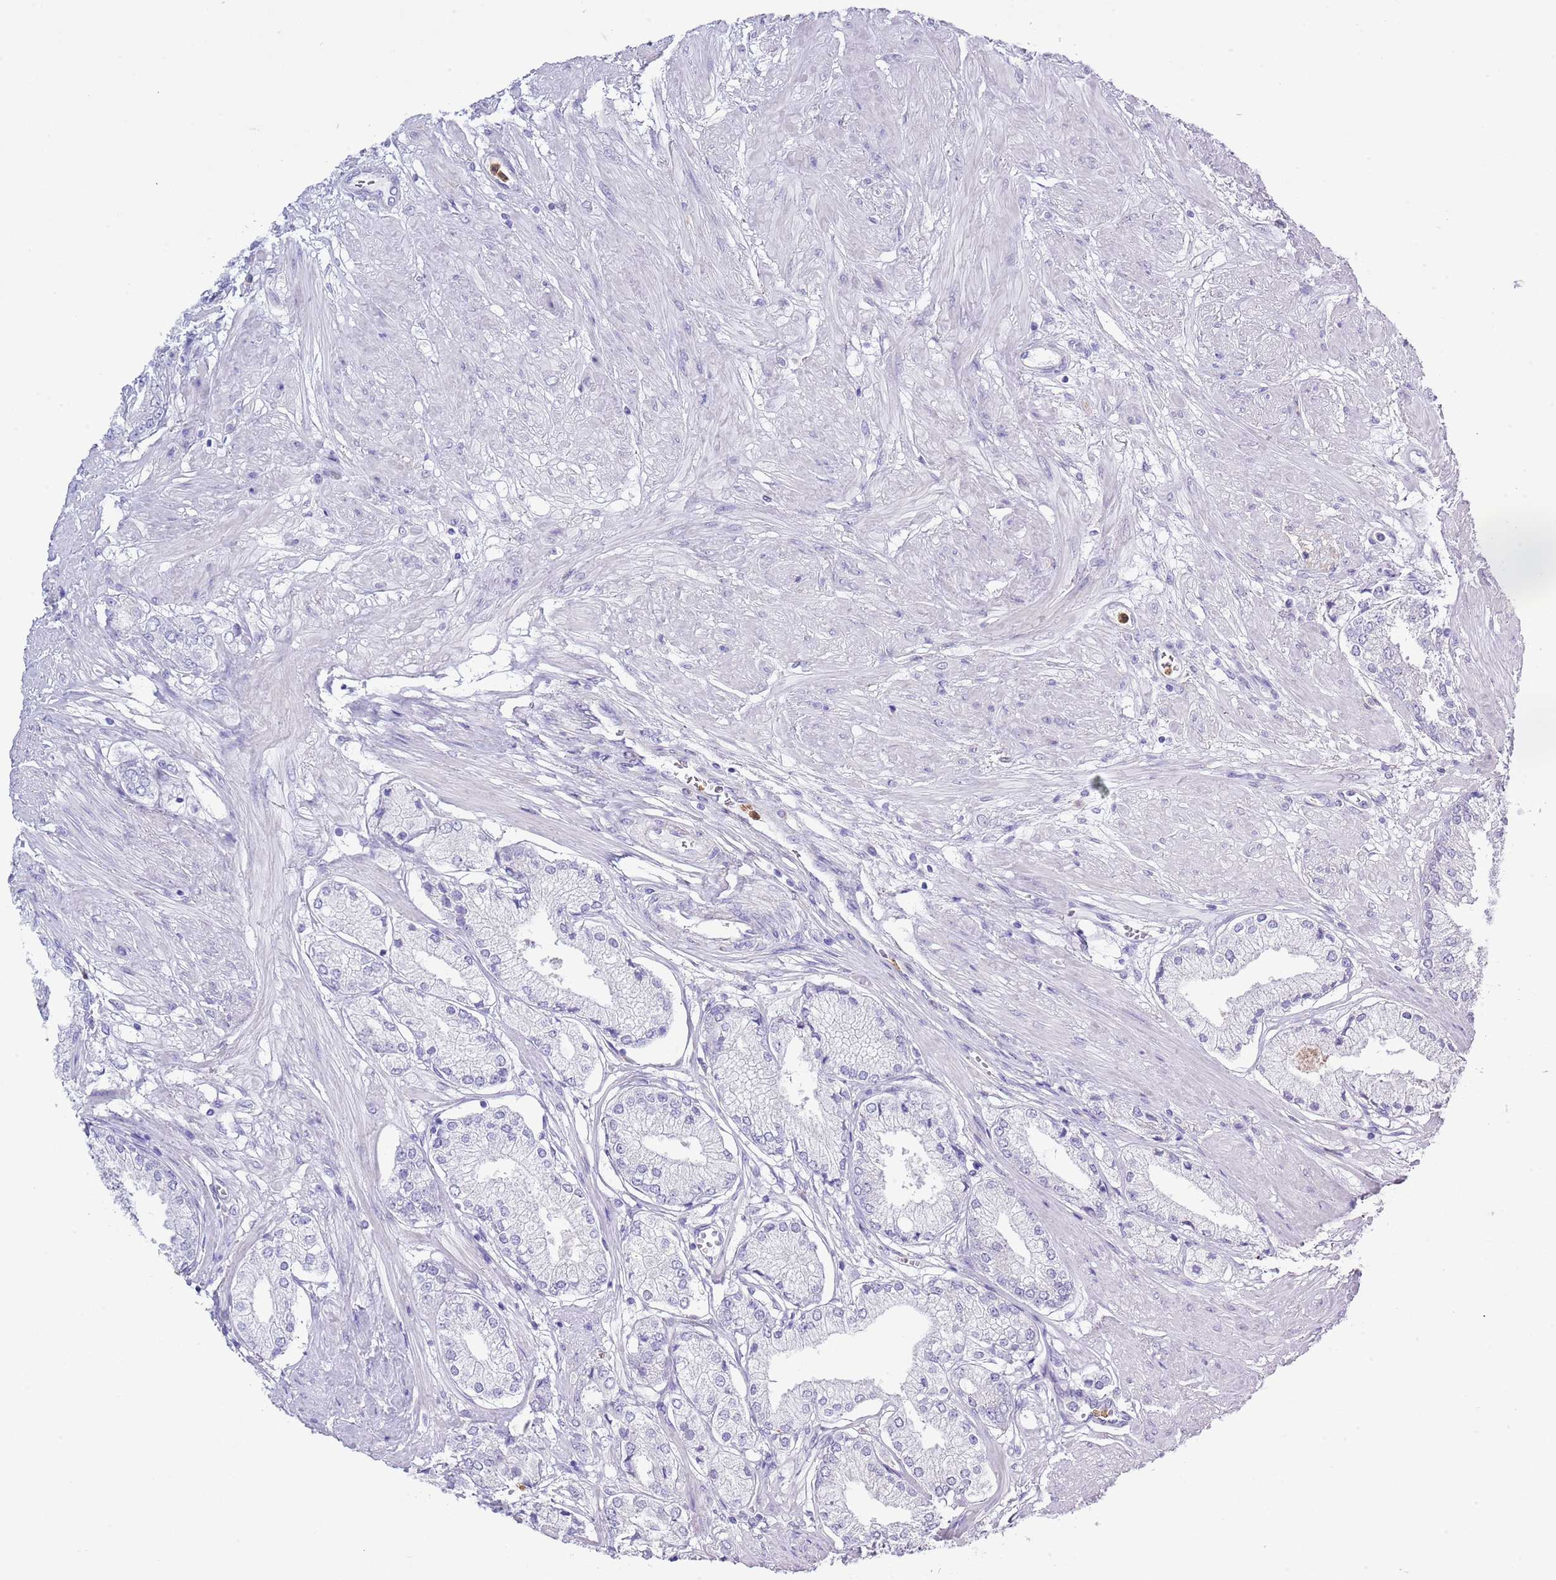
{"staining": {"intensity": "negative", "quantity": "none", "location": "none"}, "tissue": "prostate cancer", "cell_type": "Tumor cells", "image_type": "cancer", "snomed": [{"axis": "morphology", "description": "Adenocarcinoma, High grade"}, {"axis": "topography", "description": "Prostate and seminal vesicle, NOS"}], "caption": "Immunohistochemistry micrograph of neoplastic tissue: human high-grade adenocarcinoma (prostate) stained with DAB (3,3'-diaminobenzidine) displays no significant protein expression in tumor cells.", "gene": "ZFP2", "patient": {"sex": "male", "age": 64}}